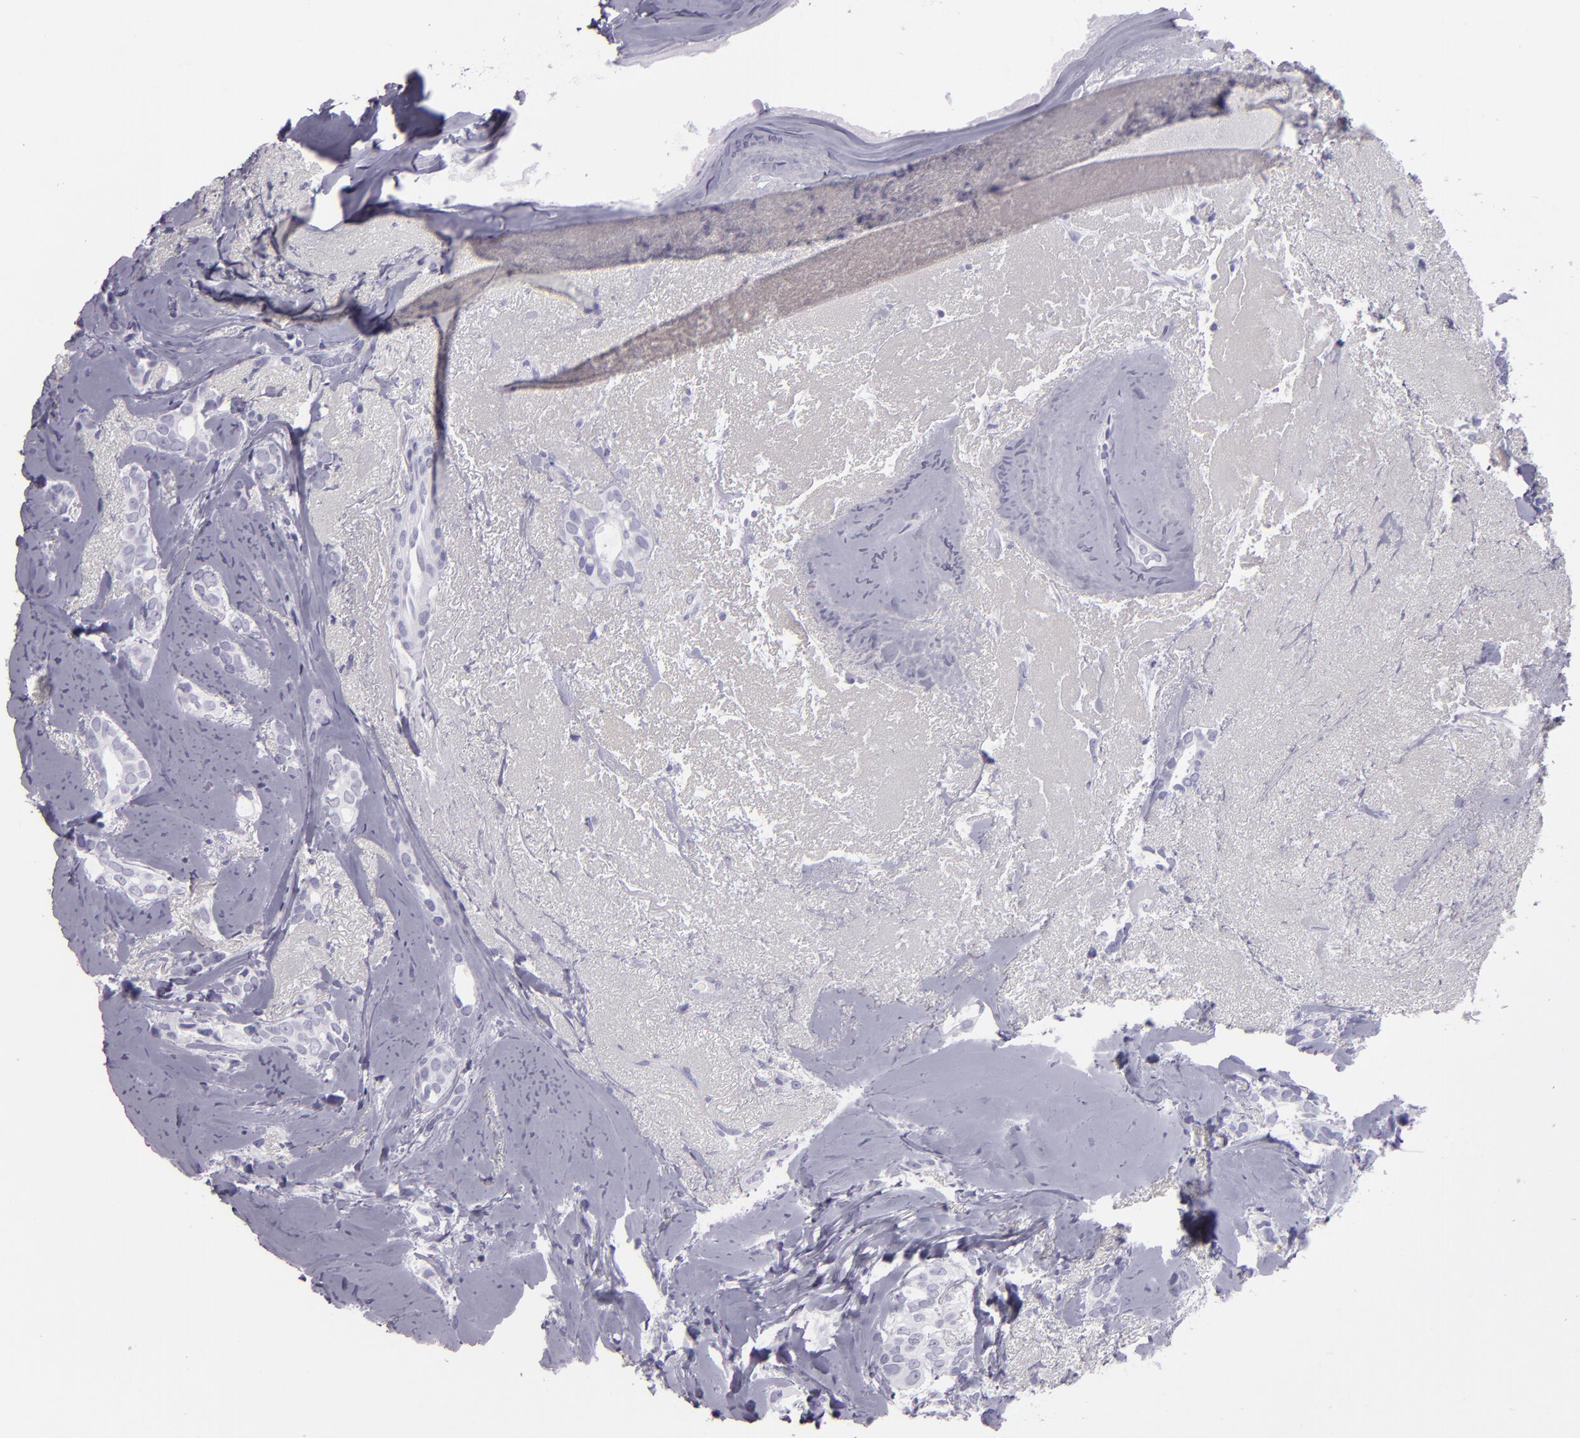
{"staining": {"intensity": "negative", "quantity": "none", "location": "none"}, "tissue": "breast cancer", "cell_type": "Tumor cells", "image_type": "cancer", "snomed": [{"axis": "morphology", "description": "Duct carcinoma"}, {"axis": "topography", "description": "Breast"}], "caption": "Breast intraductal carcinoma was stained to show a protein in brown. There is no significant positivity in tumor cells.", "gene": "CR2", "patient": {"sex": "female", "age": 54}}